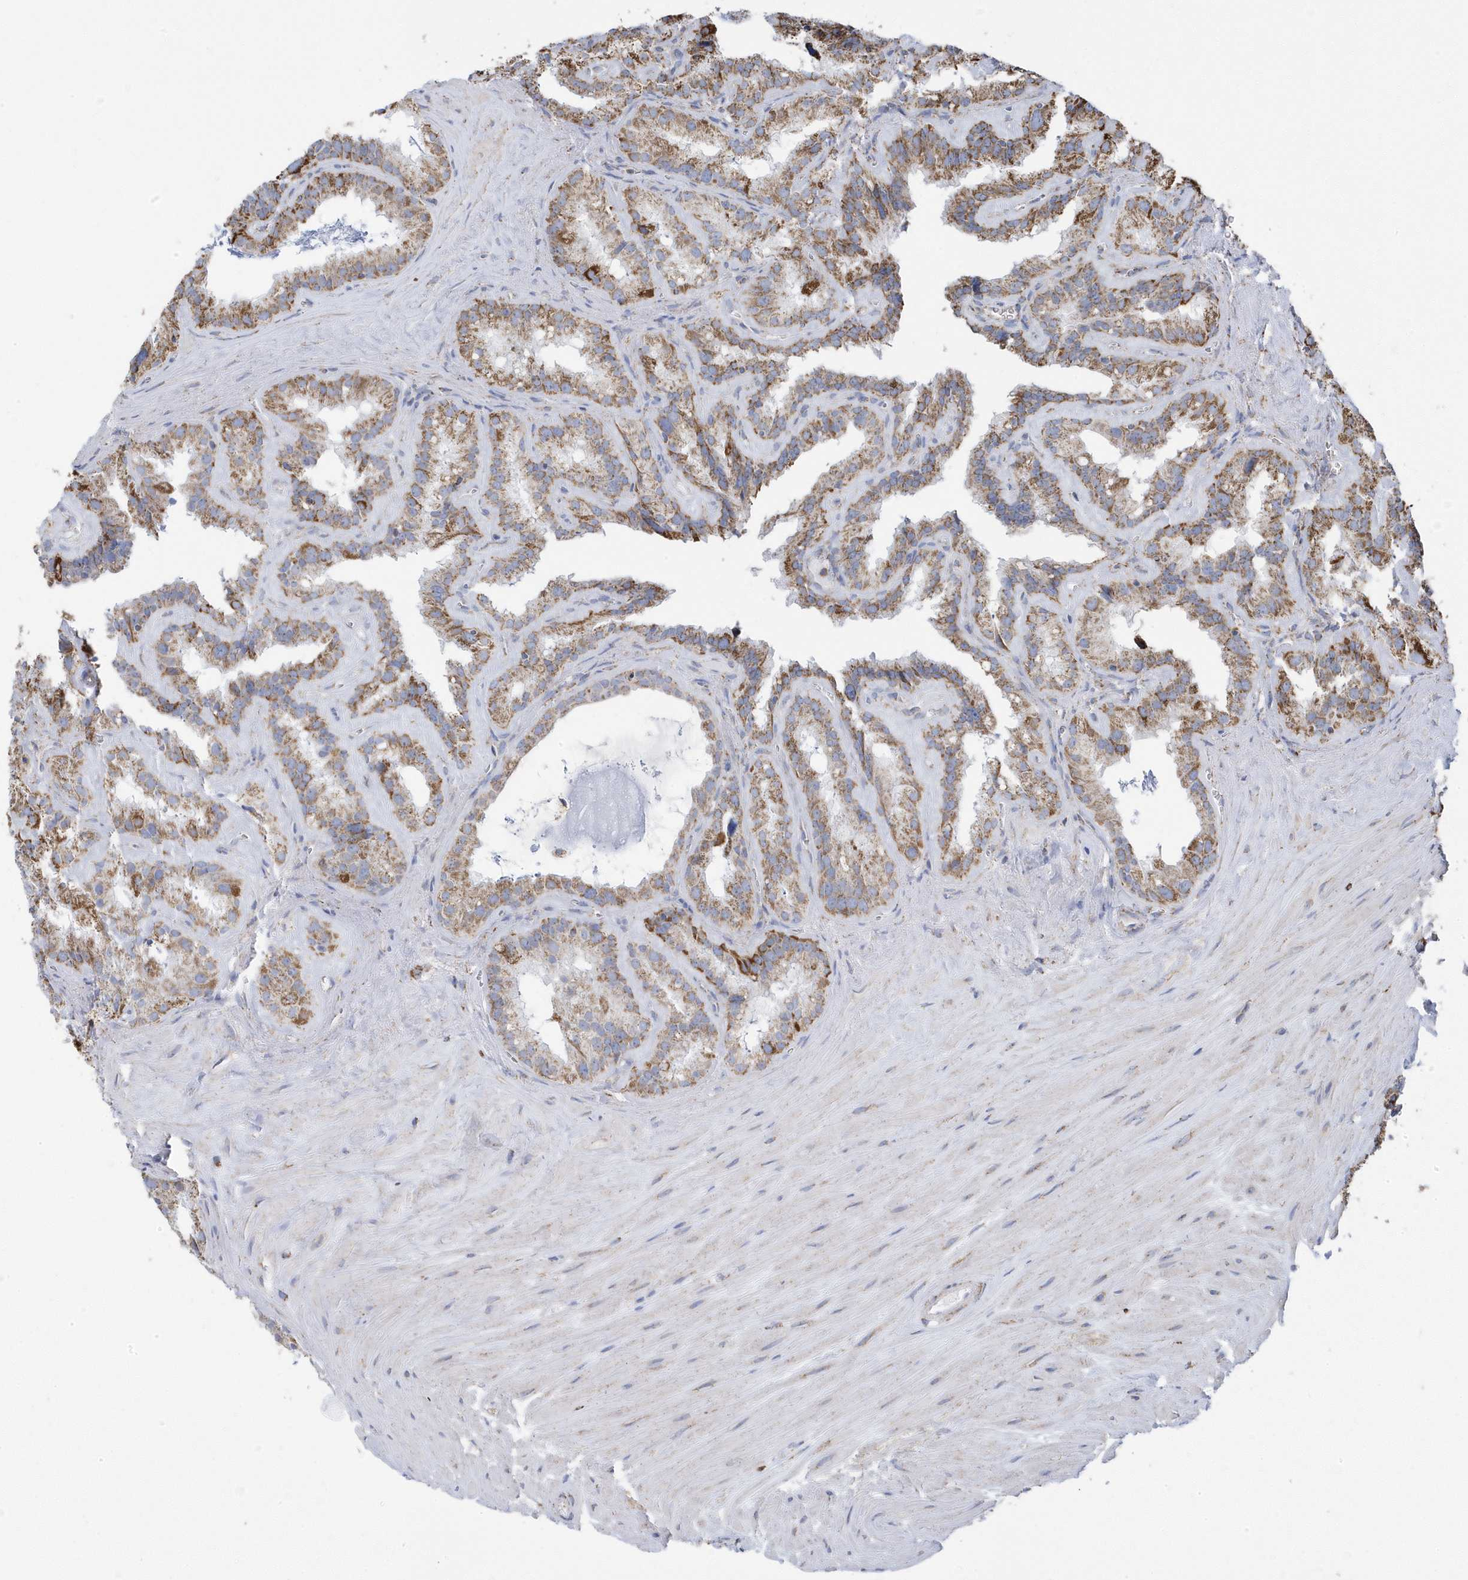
{"staining": {"intensity": "moderate", "quantity": ">75%", "location": "cytoplasmic/membranous"}, "tissue": "seminal vesicle", "cell_type": "Glandular cells", "image_type": "normal", "snomed": [{"axis": "morphology", "description": "Normal tissue, NOS"}, {"axis": "topography", "description": "Prostate"}, {"axis": "topography", "description": "Seminal veicle"}], "caption": "High-power microscopy captured an immunohistochemistry micrograph of unremarkable seminal vesicle, revealing moderate cytoplasmic/membranous positivity in about >75% of glandular cells.", "gene": "GTPBP8", "patient": {"sex": "male", "age": 59}}